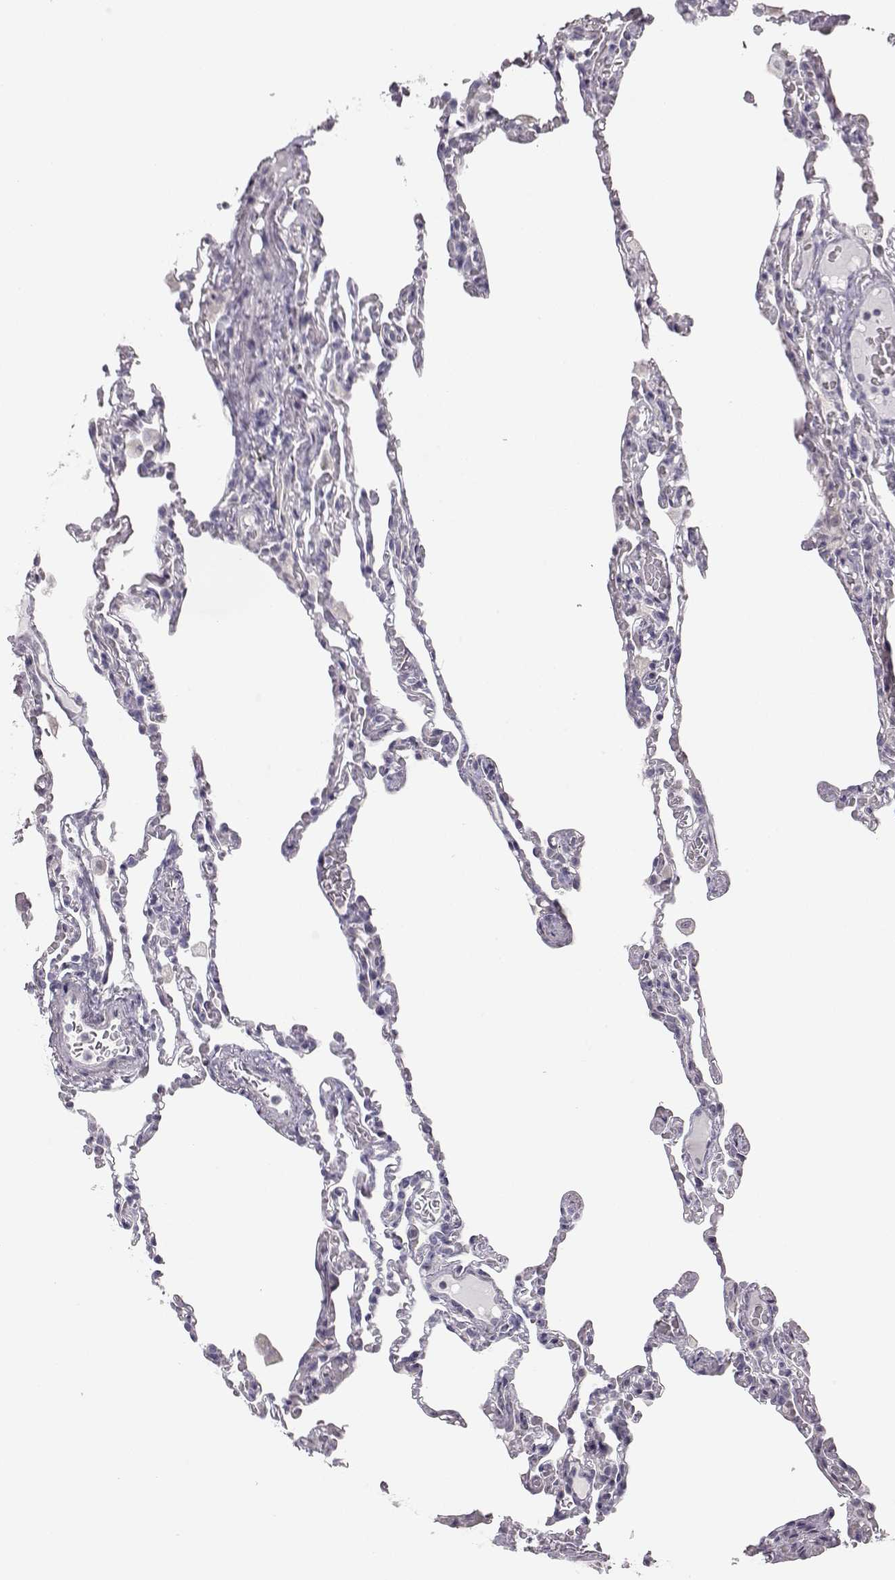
{"staining": {"intensity": "negative", "quantity": "none", "location": "none"}, "tissue": "lung", "cell_type": "Alveolar cells", "image_type": "normal", "snomed": [{"axis": "morphology", "description": "Normal tissue, NOS"}, {"axis": "topography", "description": "Lung"}], "caption": "This is an IHC micrograph of normal human lung. There is no staining in alveolar cells.", "gene": "MYCBPAP", "patient": {"sex": "female", "age": 43}}